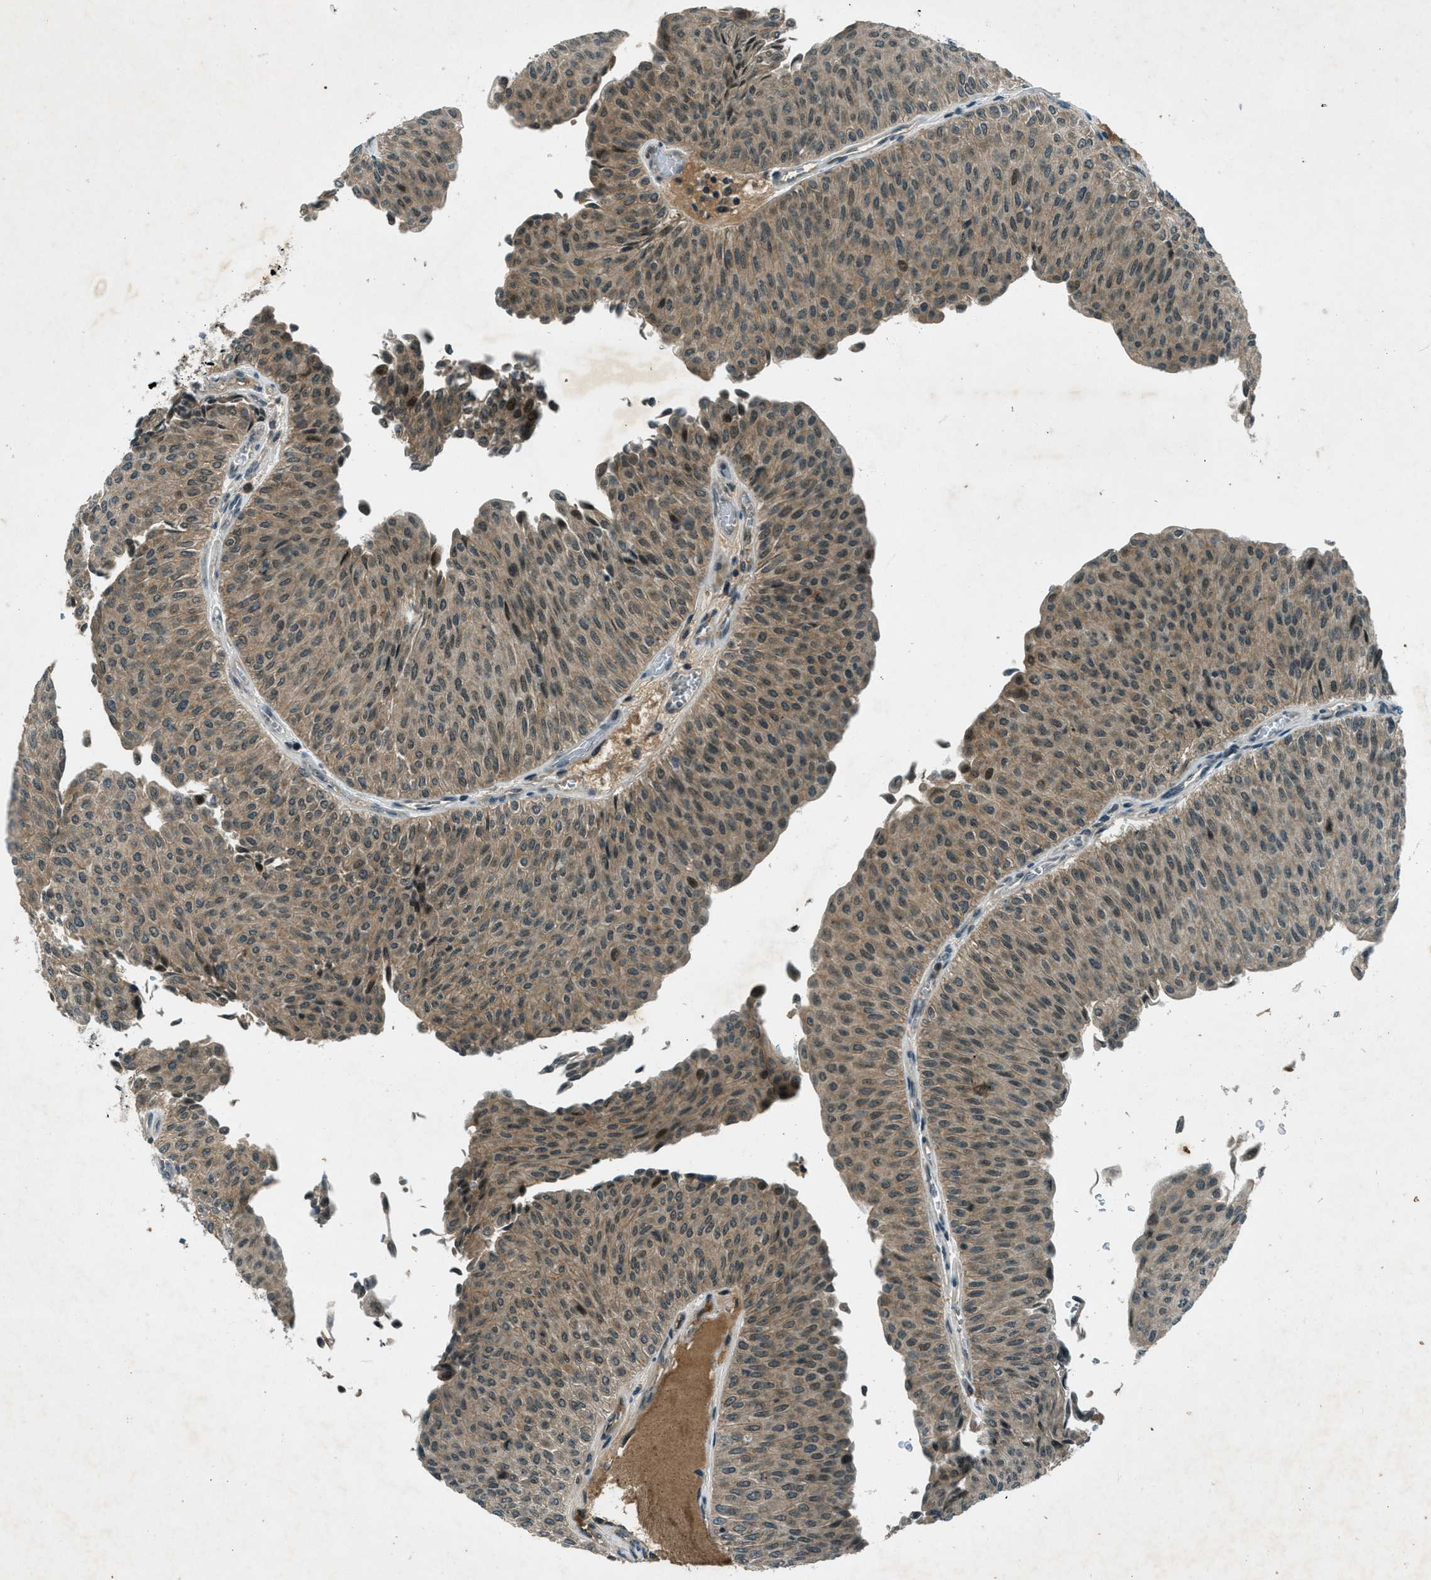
{"staining": {"intensity": "weak", "quantity": ">75%", "location": "cytoplasmic/membranous"}, "tissue": "urothelial cancer", "cell_type": "Tumor cells", "image_type": "cancer", "snomed": [{"axis": "morphology", "description": "Urothelial carcinoma, Low grade"}, {"axis": "topography", "description": "Urinary bladder"}], "caption": "Immunohistochemistry histopathology image of human urothelial carcinoma (low-grade) stained for a protein (brown), which exhibits low levels of weak cytoplasmic/membranous expression in about >75% of tumor cells.", "gene": "STK11", "patient": {"sex": "male", "age": 78}}